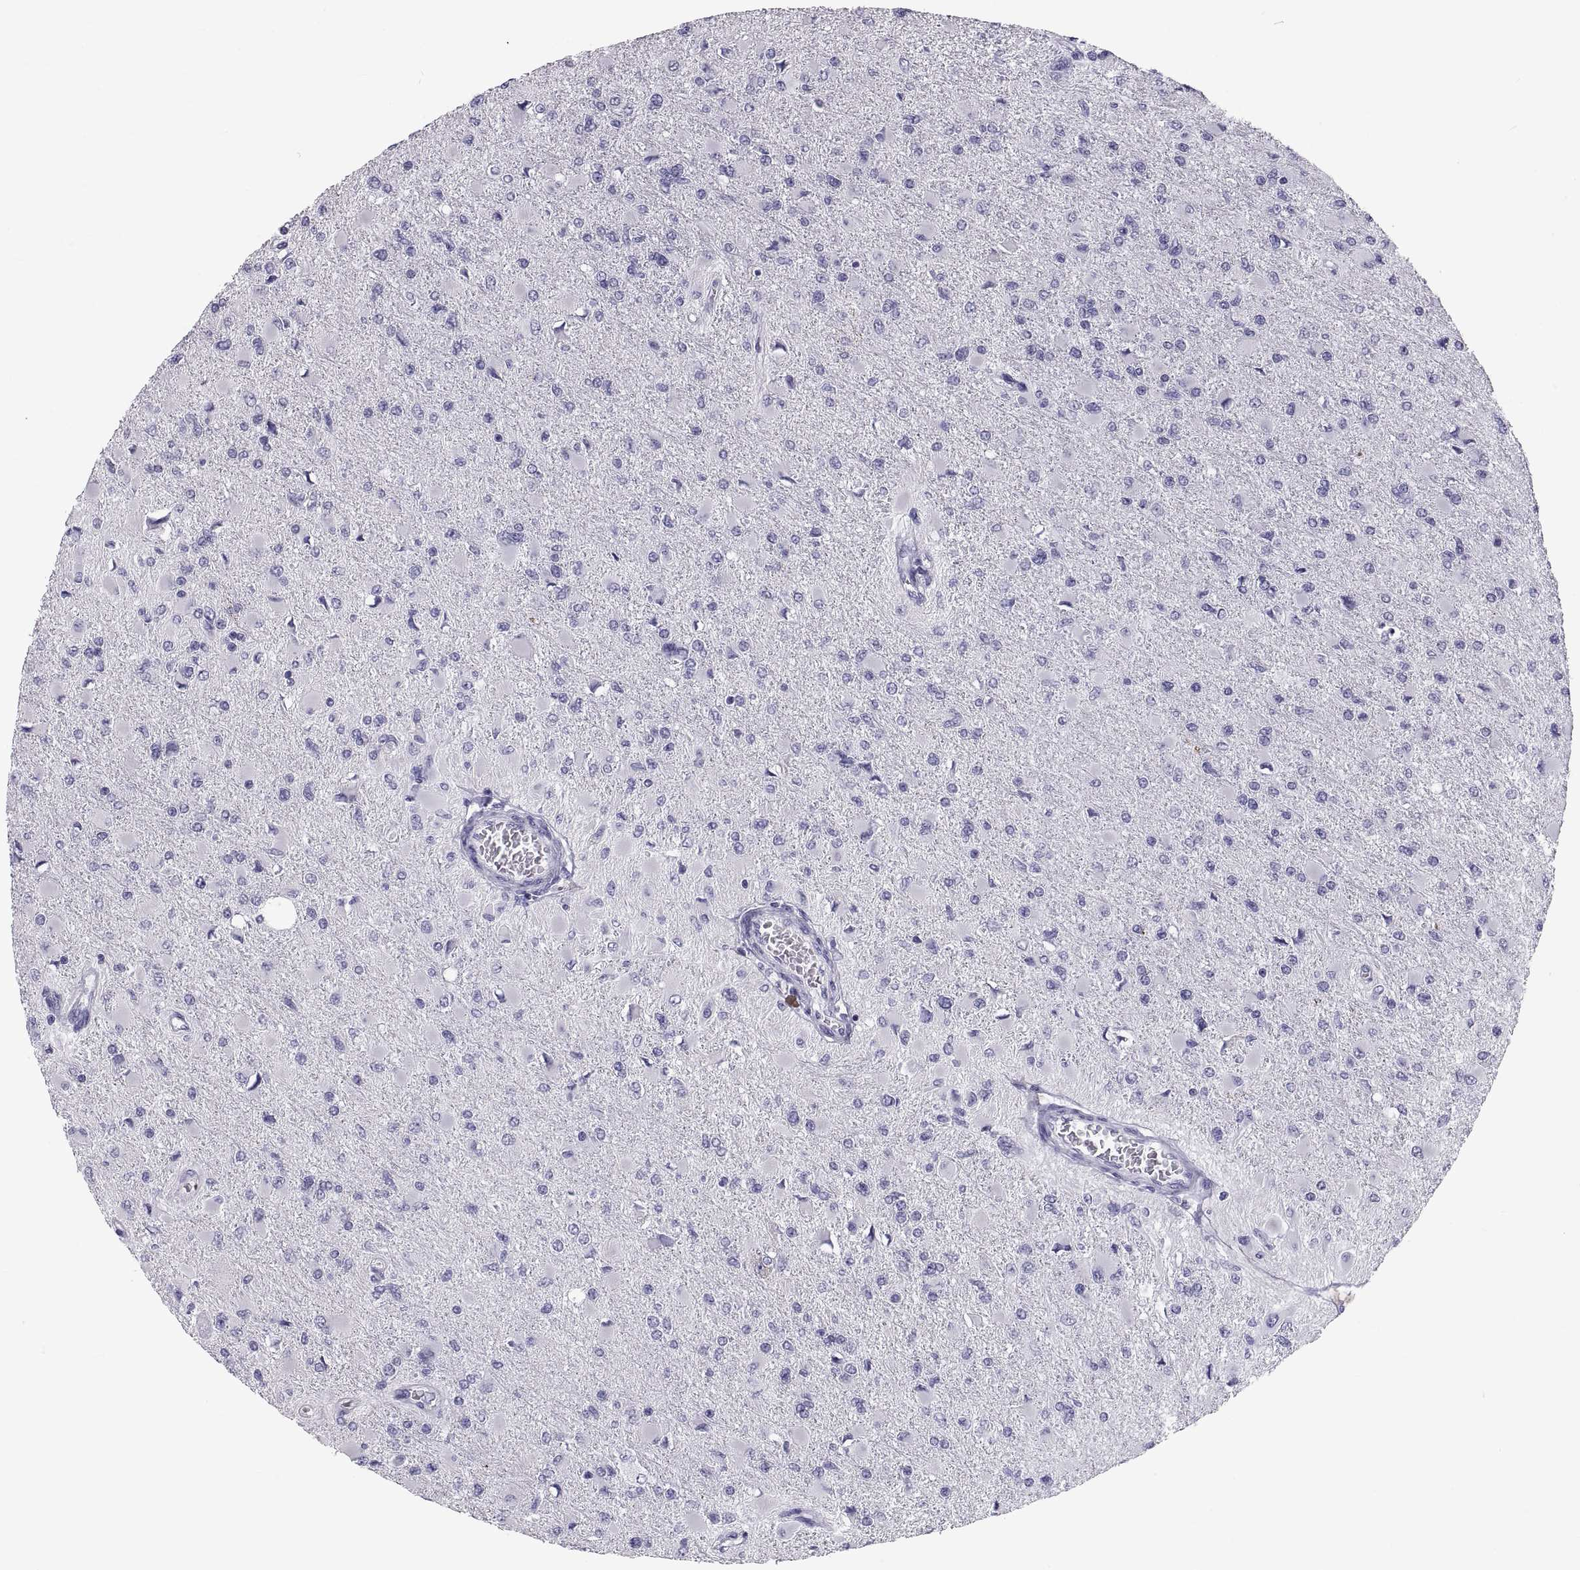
{"staining": {"intensity": "negative", "quantity": "none", "location": "none"}, "tissue": "glioma", "cell_type": "Tumor cells", "image_type": "cancer", "snomed": [{"axis": "morphology", "description": "Glioma, malignant, High grade"}, {"axis": "topography", "description": "Cerebral cortex"}], "caption": "The histopathology image displays no significant expression in tumor cells of glioma.", "gene": "DEFB129", "patient": {"sex": "female", "age": 36}}